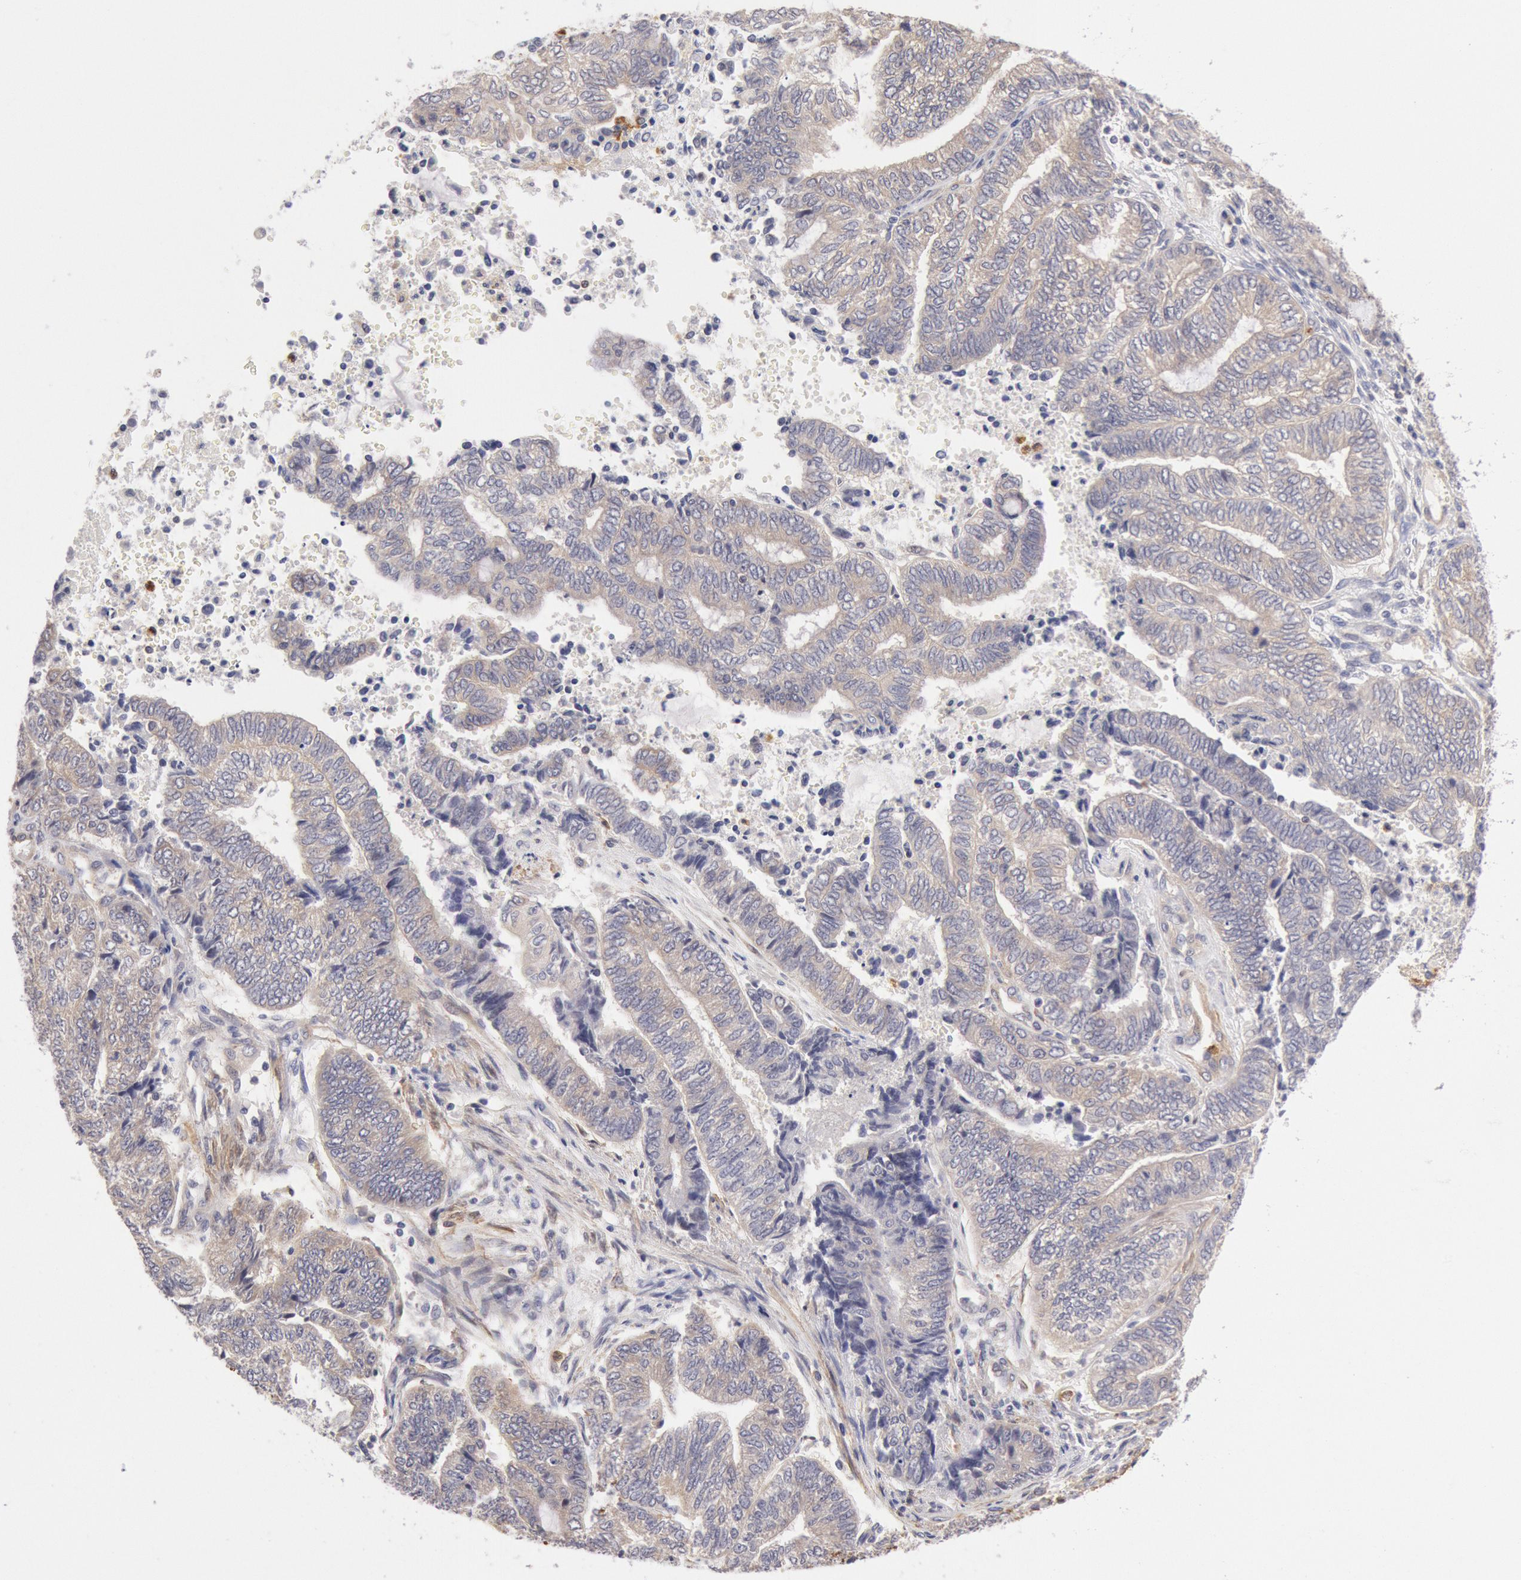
{"staining": {"intensity": "negative", "quantity": "none", "location": "none"}, "tissue": "endometrial cancer", "cell_type": "Tumor cells", "image_type": "cancer", "snomed": [{"axis": "morphology", "description": "Adenocarcinoma, NOS"}, {"axis": "topography", "description": "Uterus"}, {"axis": "topography", "description": "Endometrium"}], "caption": "Endometrial cancer stained for a protein using IHC demonstrates no staining tumor cells.", "gene": "TMED8", "patient": {"sex": "female", "age": 70}}